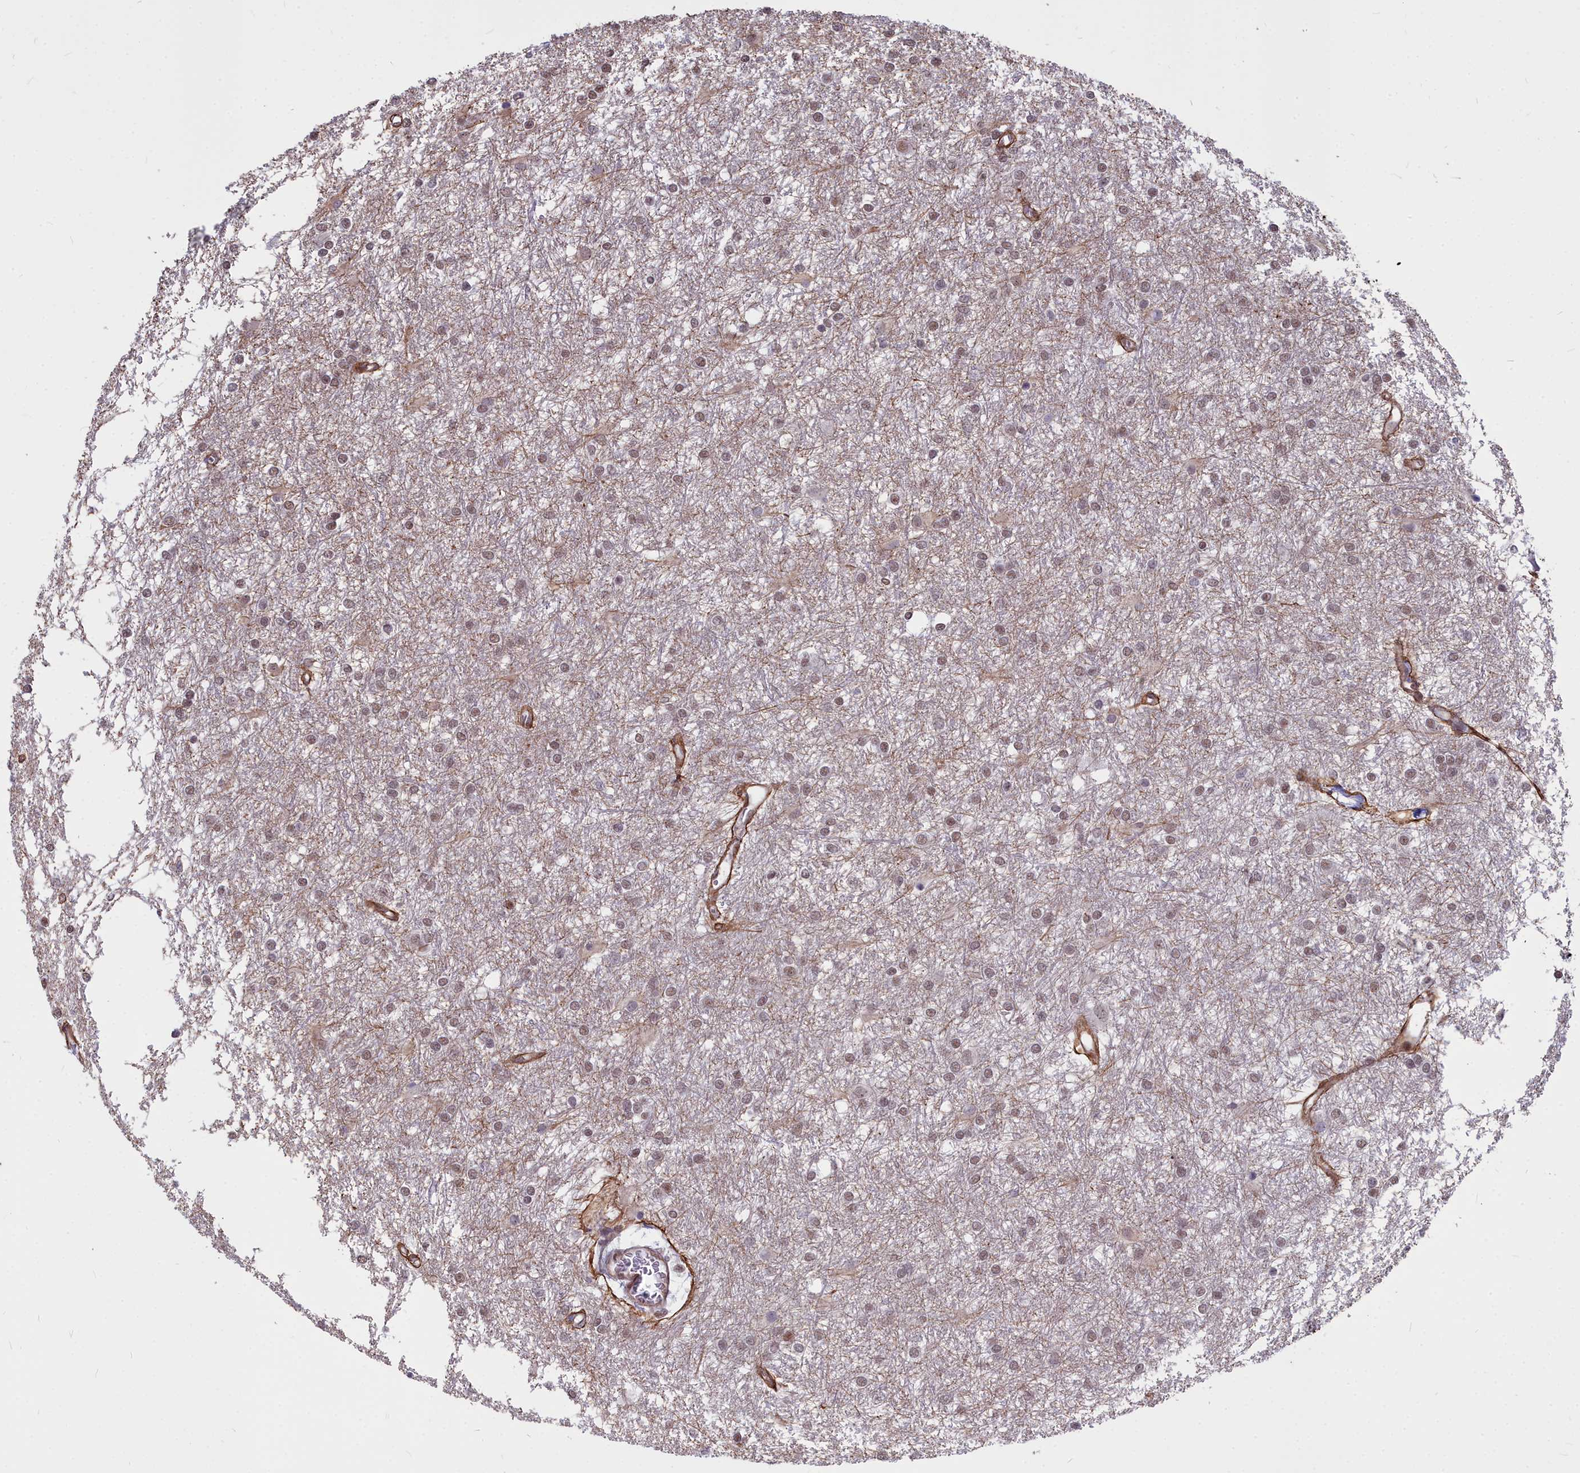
{"staining": {"intensity": "moderate", "quantity": ">75%", "location": "nuclear"}, "tissue": "glioma", "cell_type": "Tumor cells", "image_type": "cancer", "snomed": [{"axis": "morphology", "description": "Glioma, malignant, High grade"}, {"axis": "topography", "description": "Brain"}], "caption": "Malignant high-grade glioma stained with a protein marker shows moderate staining in tumor cells.", "gene": "YJU2", "patient": {"sex": "female", "age": 50}}